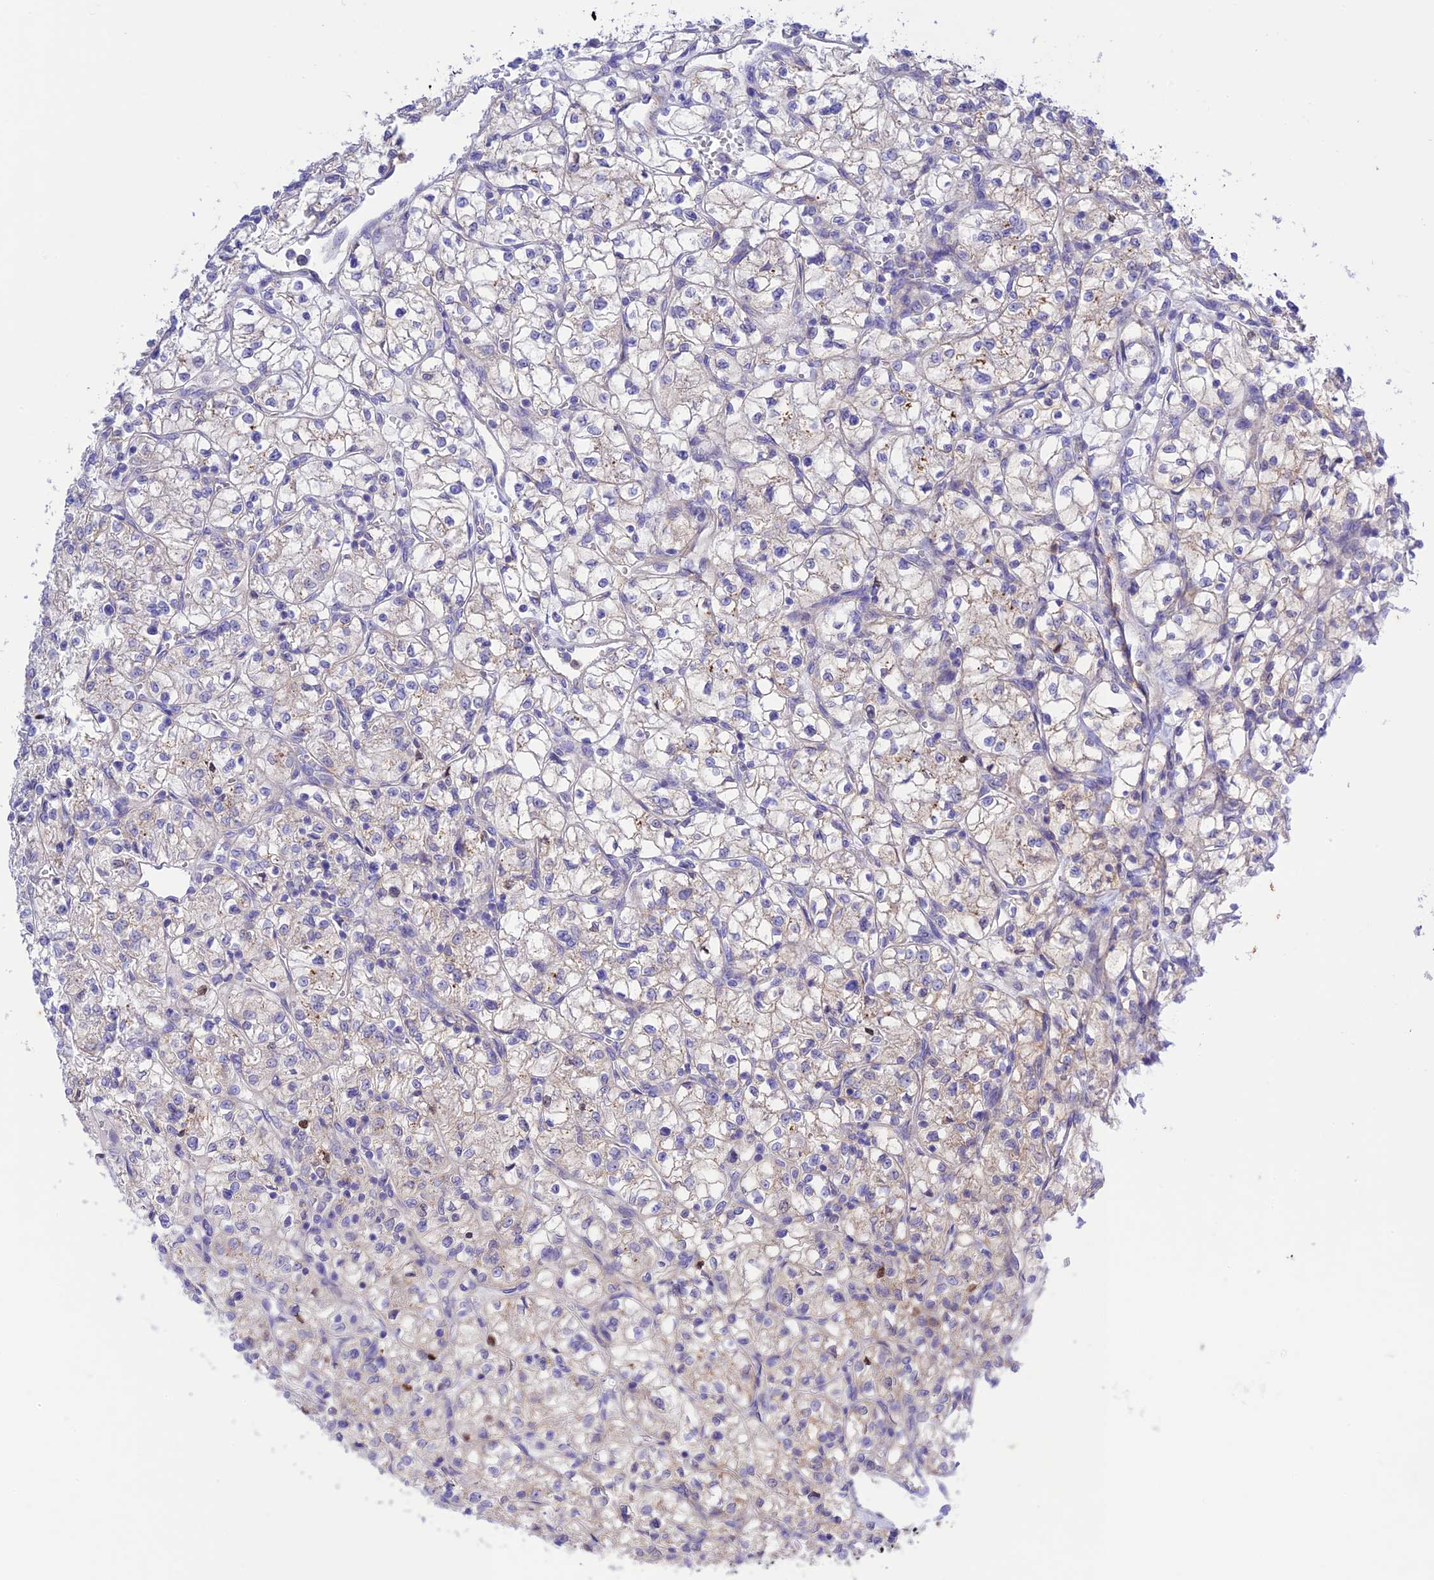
{"staining": {"intensity": "negative", "quantity": "none", "location": "none"}, "tissue": "renal cancer", "cell_type": "Tumor cells", "image_type": "cancer", "snomed": [{"axis": "morphology", "description": "Adenocarcinoma, NOS"}, {"axis": "topography", "description": "Kidney"}], "caption": "A high-resolution histopathology image shows immunohistochemistry staining of renal adenocarcinoma, which demonstrates no significant positivity in tumor cells.", "gene": "CHSY3", "patient": {"sex": "female", "age": 64}}